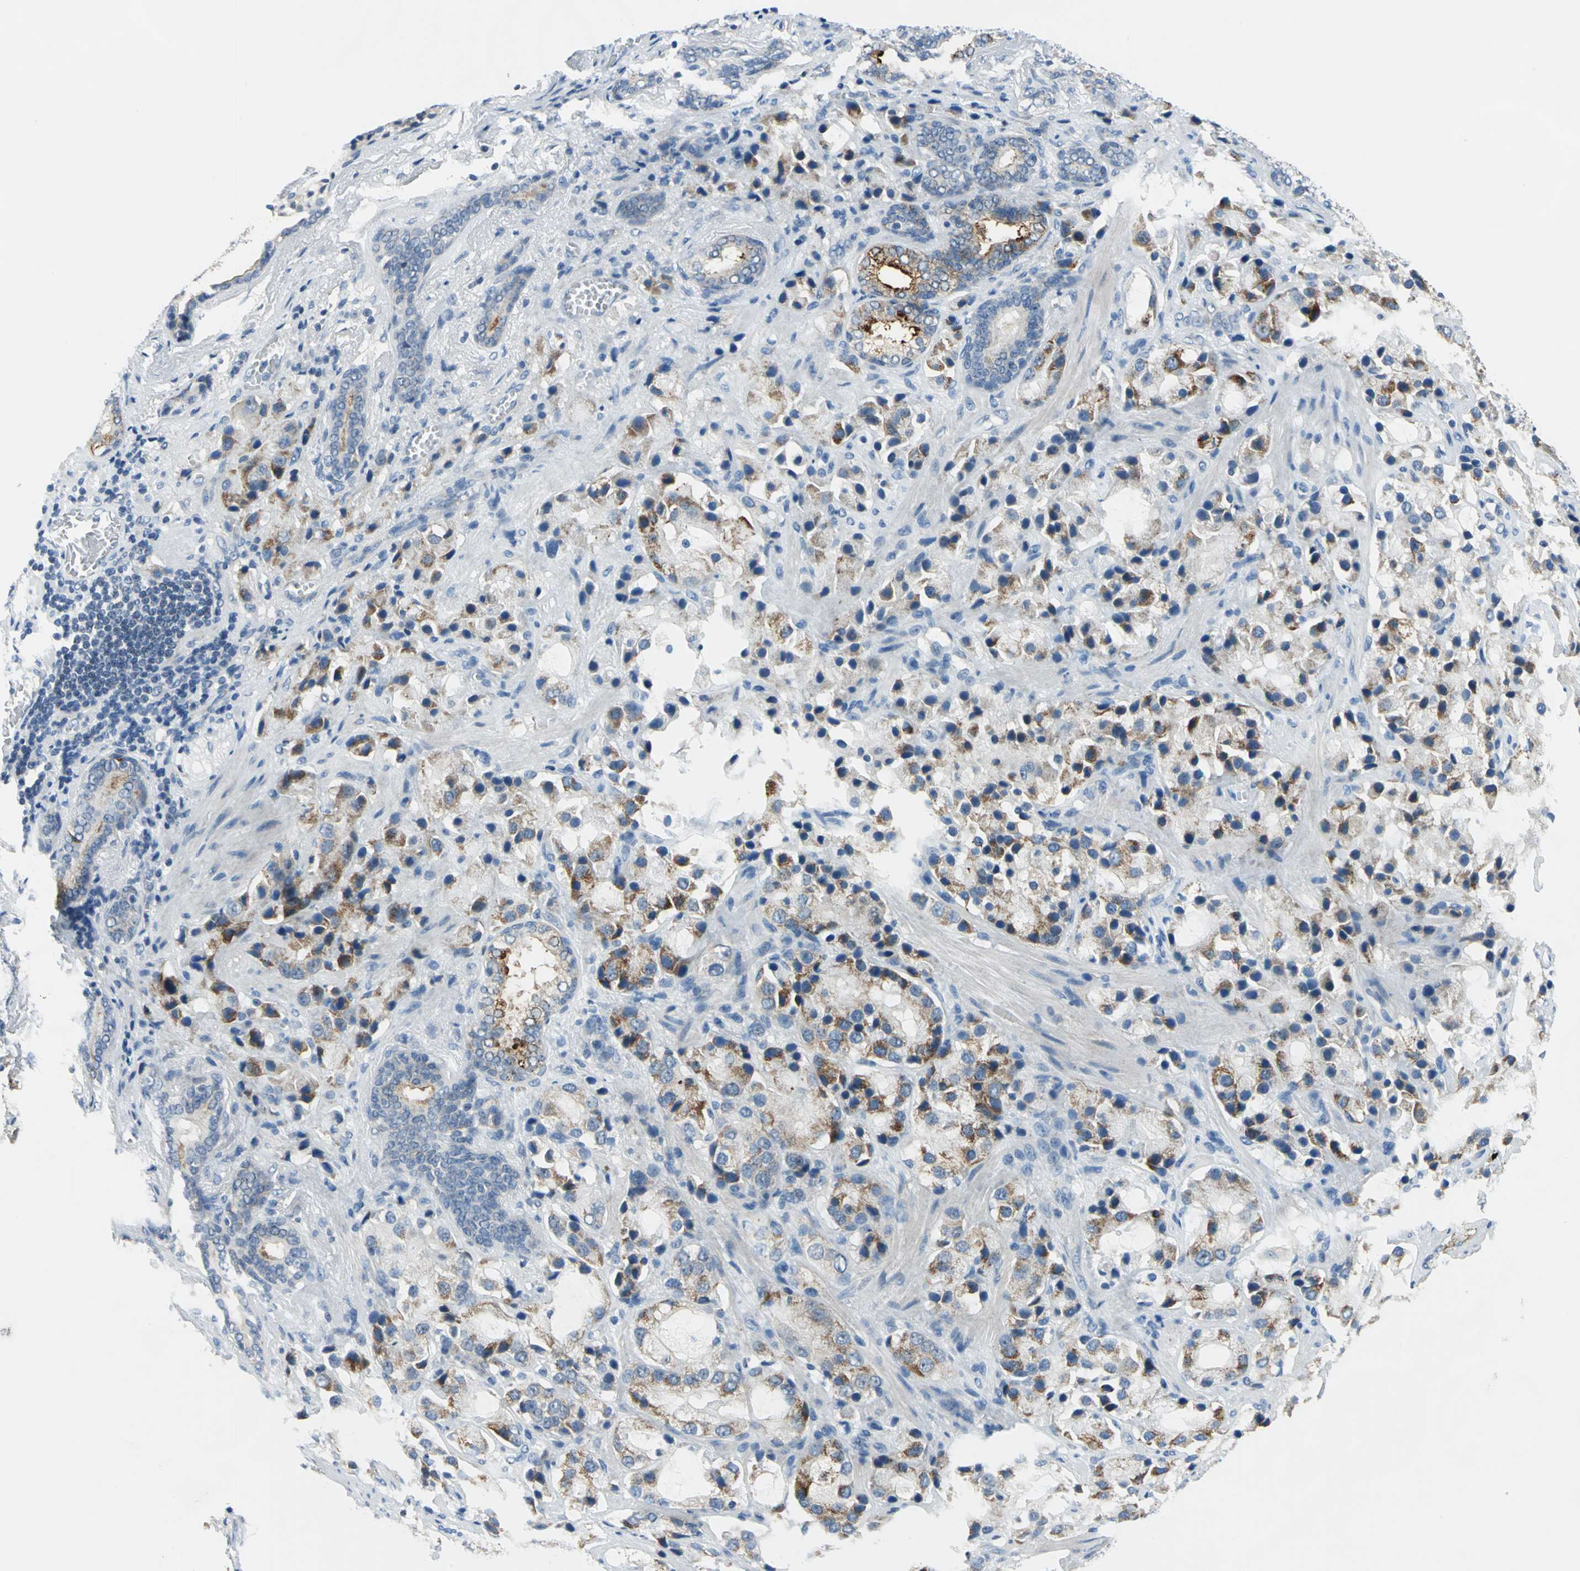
{"staining": {"intensity": "moderate", "quantity": ">75%", "location": "cytoplasmic/membranous"}, "tissue": "prostate cancer", "cell_type": "Tumor cells", "image_type": "cancer", "snomed": [{"axis": "morphology", "description": "Adenocarcinoma, High grade"}, {"axis": "topography", "description": "Prostate"}], "caption": "Human prostate cancer (high-grade adenocarcinoma) stained with a brown dye displays moderate cytoplasmic/membranous positive positivity in about >75% of tumor cells.", "gene": "MUC4", "patient": {"sex": "male", "age": 70}}